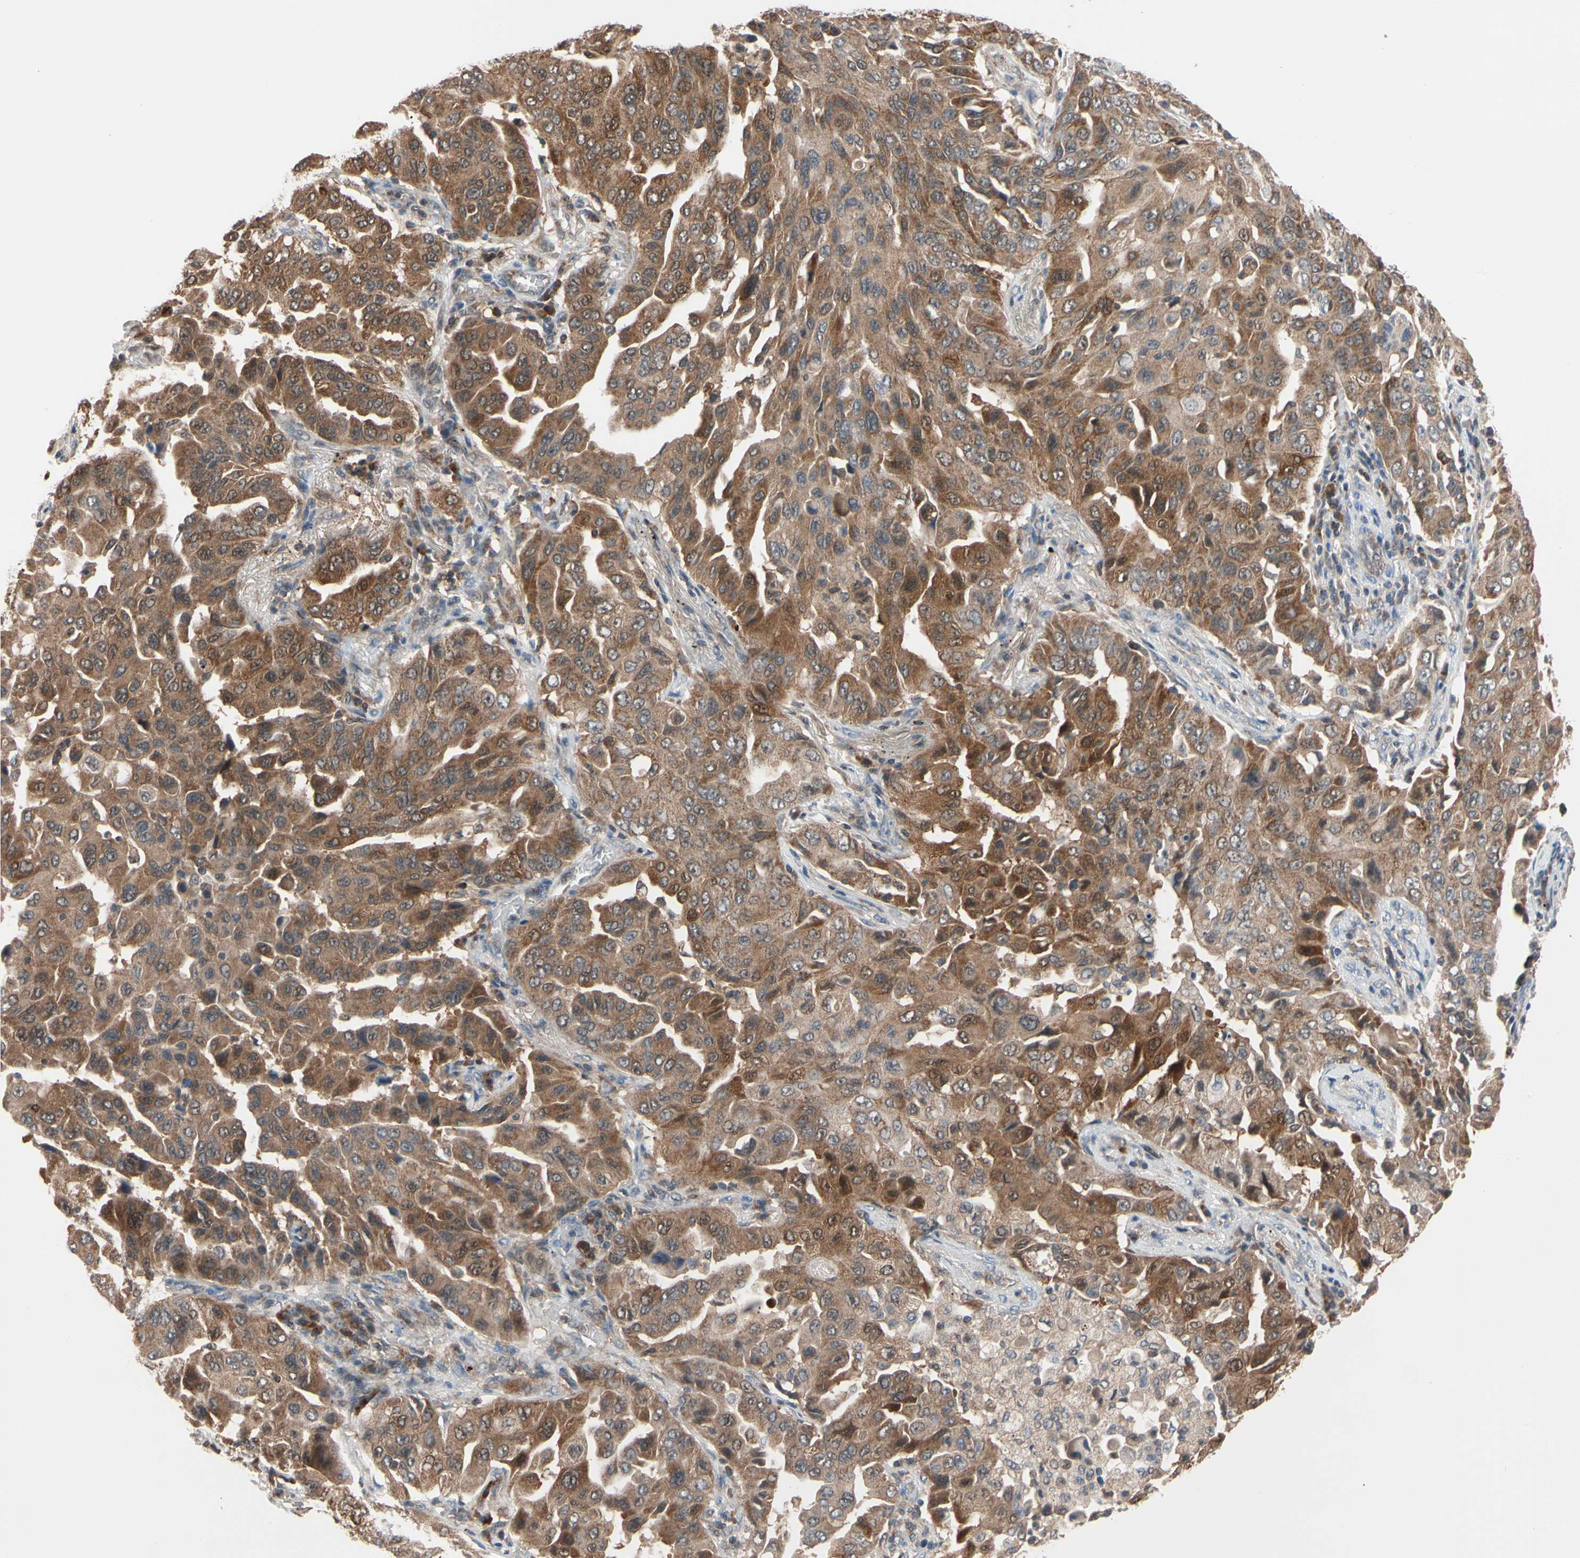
{"staining": {"intensity": "strong", "quantity": ">75%", "location": "cytoplasmic/membranous"}, "tissue": "lung cancer", "cell_type": "Tumor cells", "image_type": "cancer", "snomed": [{"axis": "morphology", "description": "Adenocarcinoma, NOS"}, {"axis": "topography", "description": "Lung"}], "caption": "Tumor cells show high levels of strong cytoplasmic/membranous expression in approximately >75% of cells in human adenocarcinoma (lung).", "gene": "MTHFS", "patient": {"sex": "female", "age": 65}}